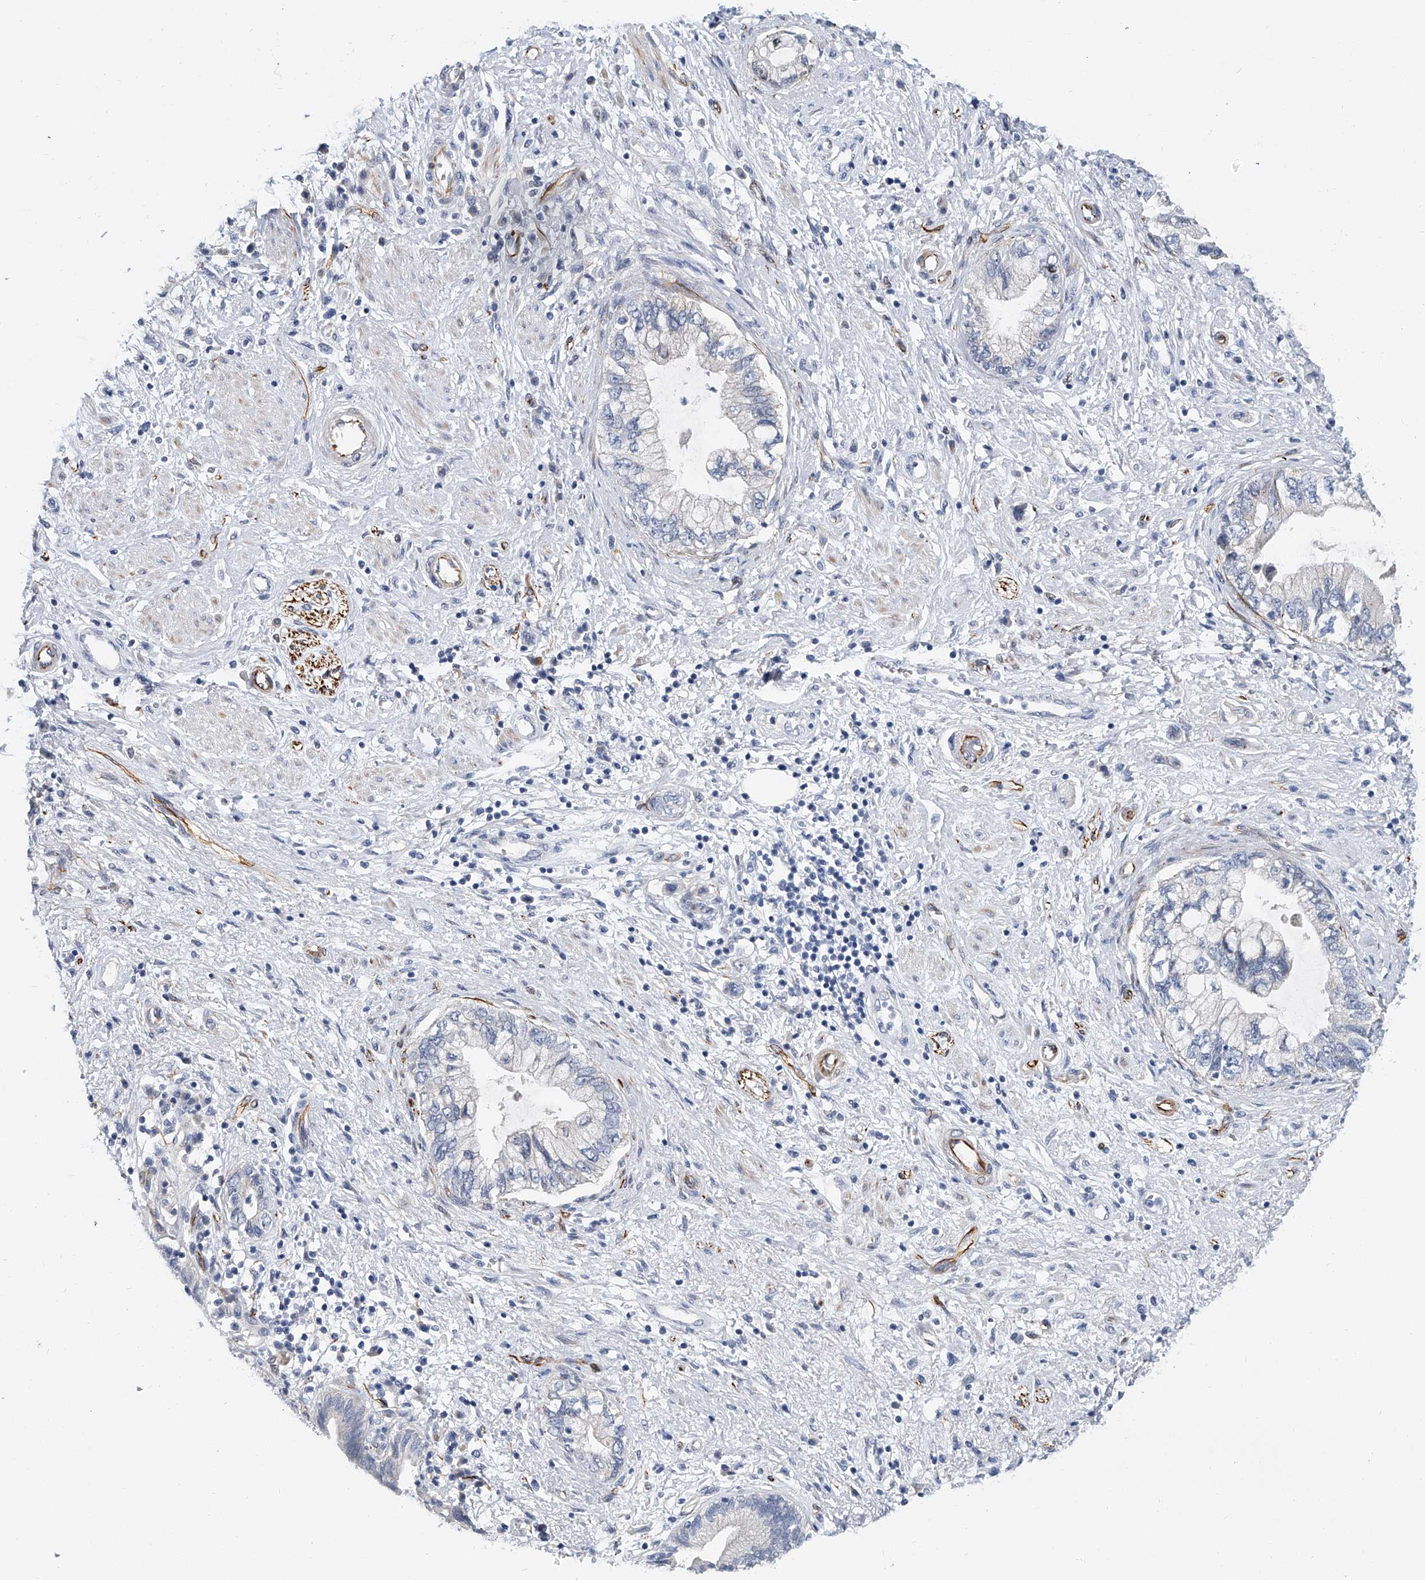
{"staining": {"intensity": "negative", "quantity": "none", "location": "none"}, "tissue": "pancreatic cancer", "cell_type": "Tumor cells", "image_type": "cancer", "snomed": [{"axis": "morphology", "description": "Adenocarcinoma, NOS"}, {"axis": "topography", "description": "Pancreas"}], "caption": "Immunohistochemical staining of pancreatic cancer displays no significant positivity in tumor cells. (Immunohistochemistry (ihc), brightfield microscopy, high magnification).", "gene": "KIRREL1", "patient": {"sex": "female", "age": 73}}